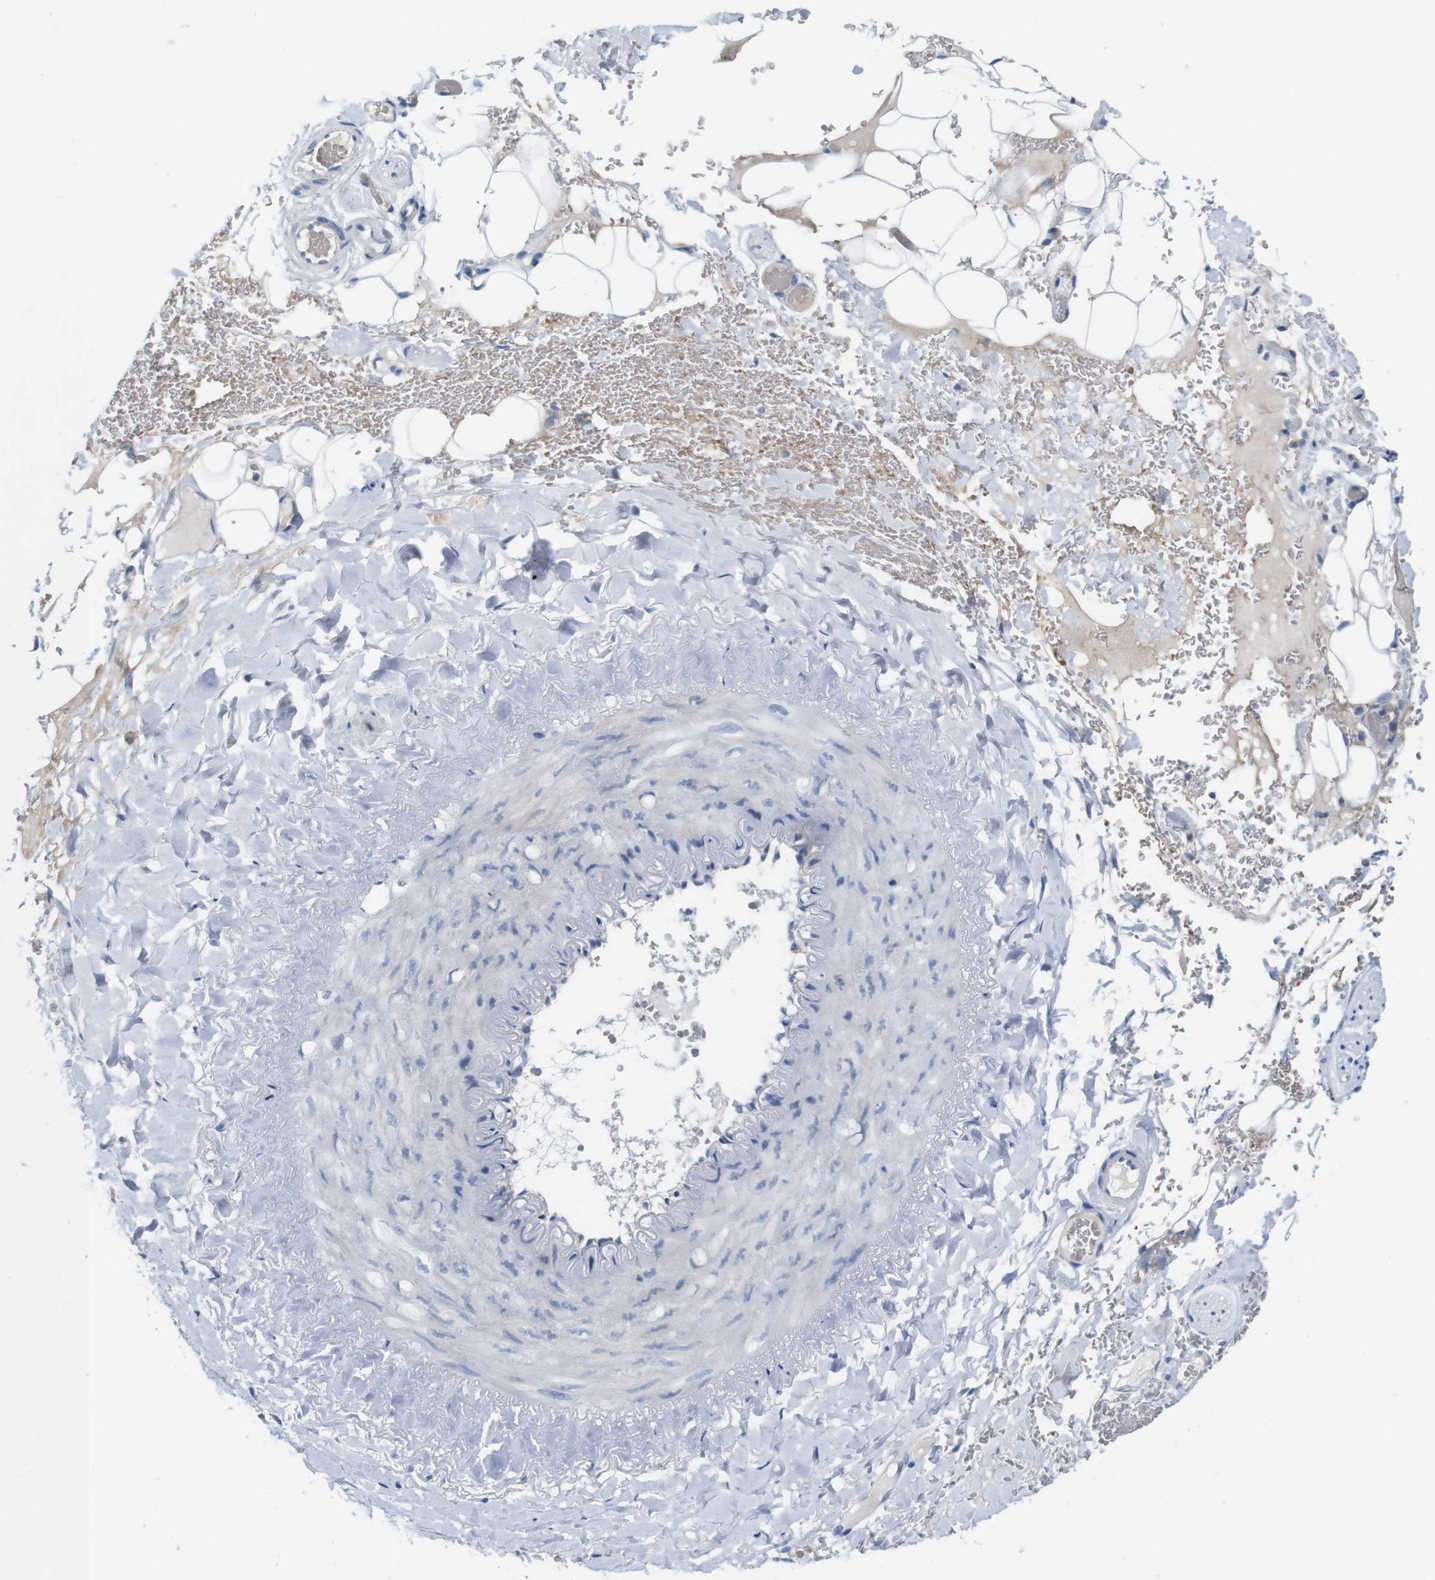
{"staining": {"intensity": "negative", "quantity": "none", "location": "none"}, "tissue": "adipose tissue", "cell_type": "Adipocytes", "image_type": "normal", "snomed": [{"axis": "morphology", "description": "Normal tissue, NOS"}, {"axis": "topography", "description": "Peripheral nerve tissue"}], "caption": "There is no significant positivity in adipocytes of adipose tissue. (Stains: DAB IHC with hematoxylin counter stain, Microscopy: brightfield microscopy at high magnification).", "gene": "IGSF8", "patient": {"sex": "male", "age": 70}}